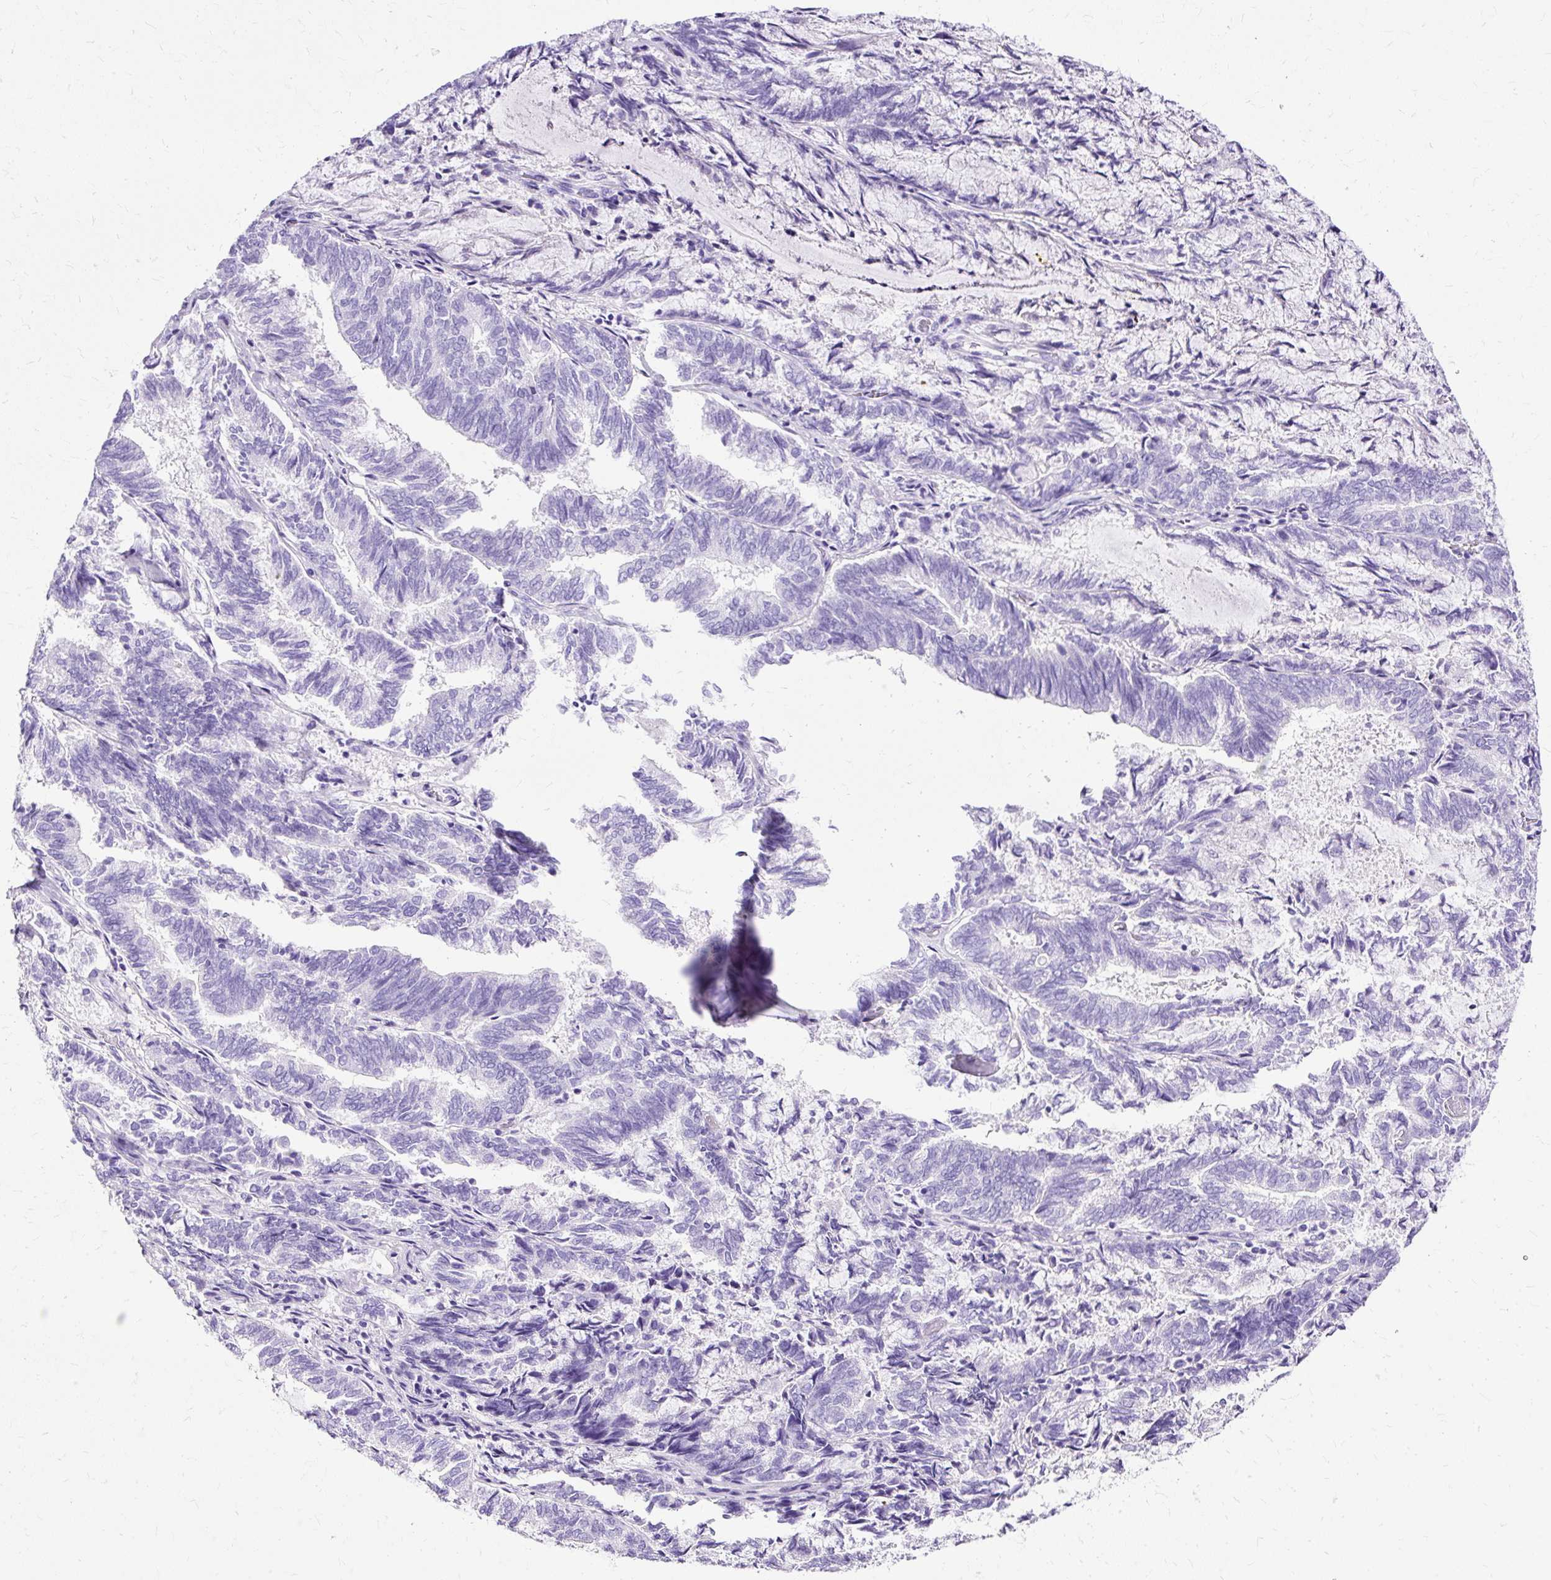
{"staining": {"intensity": "negative", "quantity": "none", "location": "none"}, "tissue": "endometrial cancer", "cell_type": "Tumor cells", "image_type": "cancer", "snomed": [{"axis": "morphology", "description": "Adenocarcinoma, NOS"}, {"axis": "topography", "description": "Endometrium"}], "caption": "Tumor cells show no significant positivity in endometrial cancer.", "gene": "SLC8A2", "patient": {"sex": "female", "age": 80}}